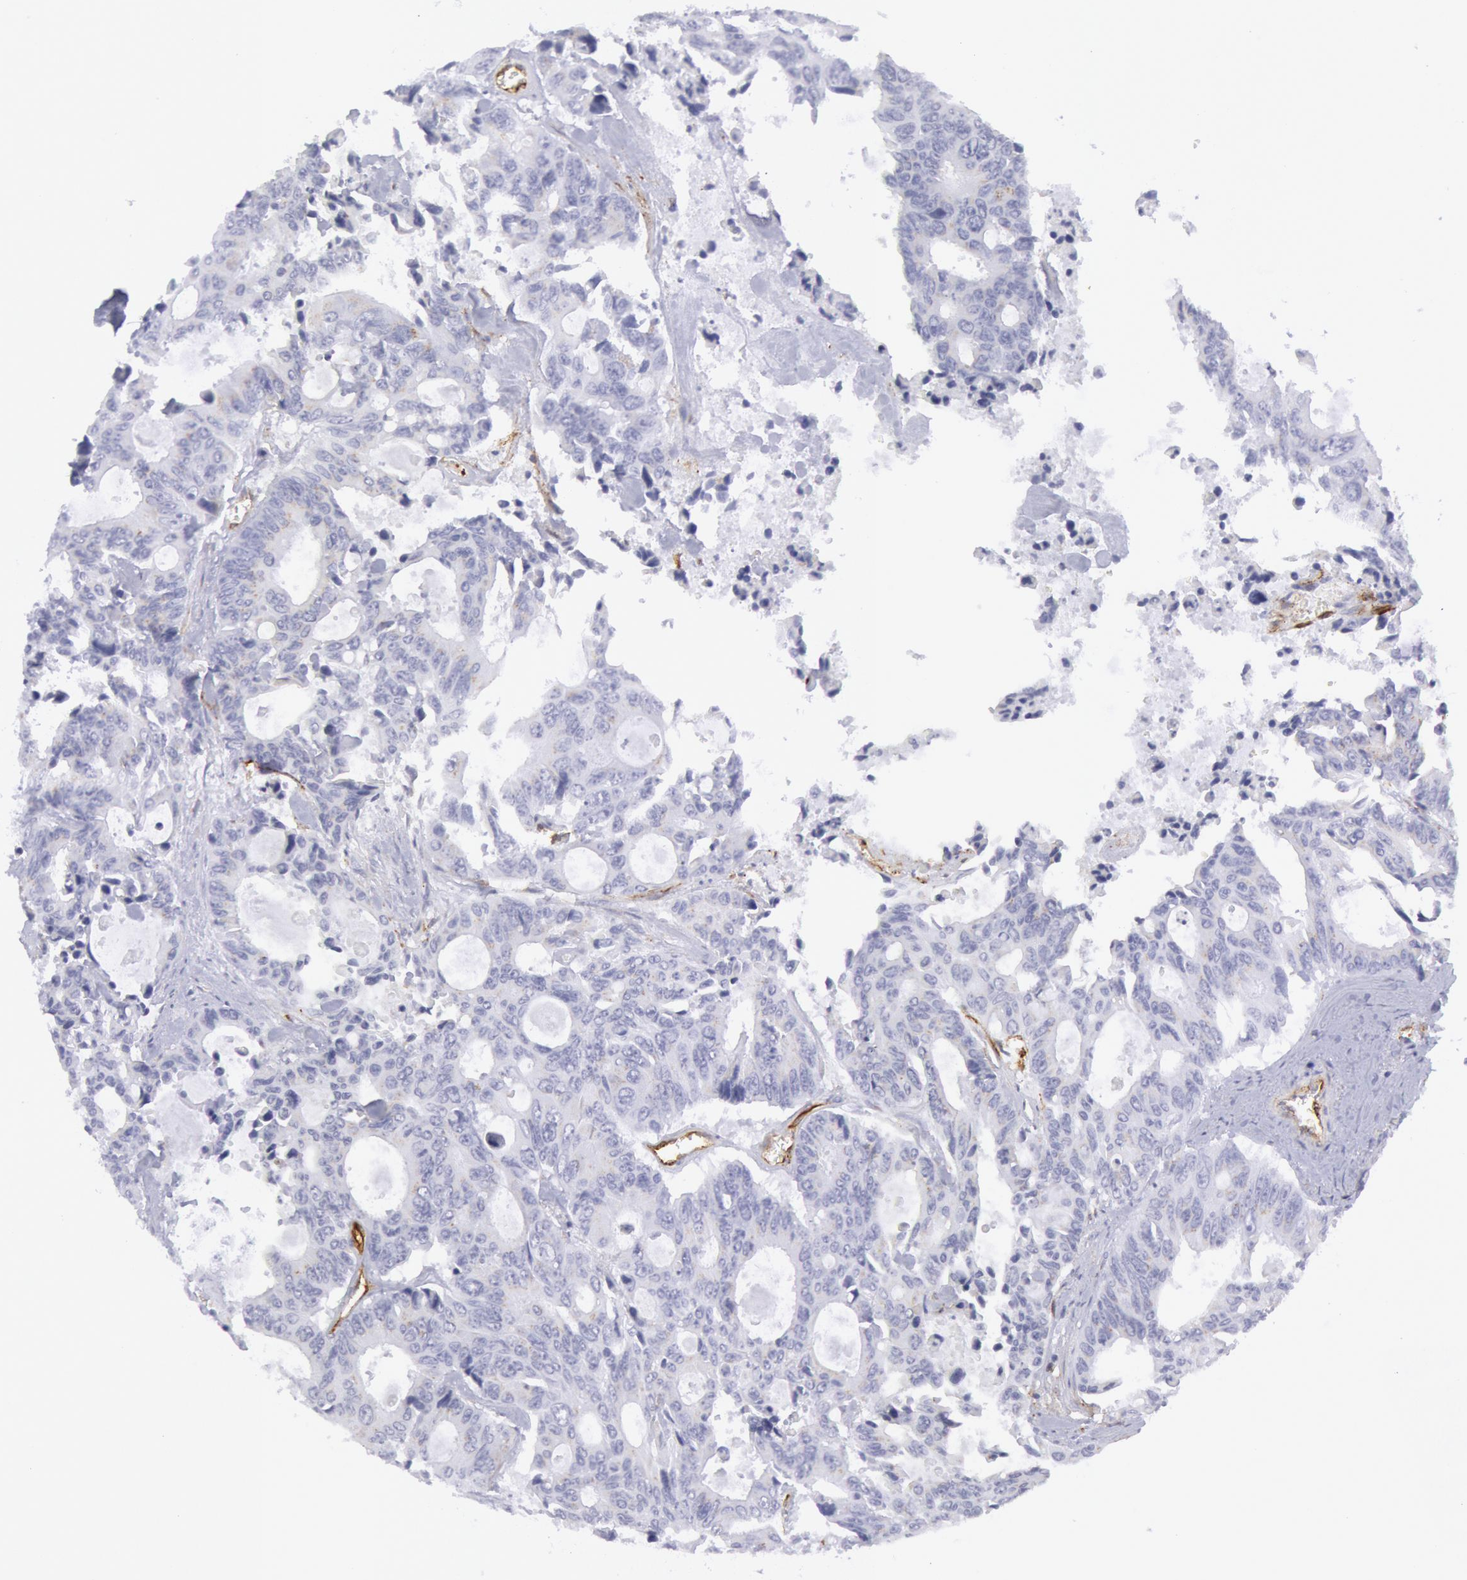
{"staining": {"intensity": "negative", "quantity": "none", "location": "none"}, "tissue": "colorectal cancer", "cell_type": "Tumor cells", "image_type": "cancer", "snomed": [{"axis": "morphology", "description": "Adenocarcinoma, NOS"}, {"axis": "topography", "description": "Rectum"}], "caption": "The photomicrograph reveals no staining of tumor cells in colorectal cancer.", "gene": "CDH13", "patient": {"sex": "male", "age": 76}}